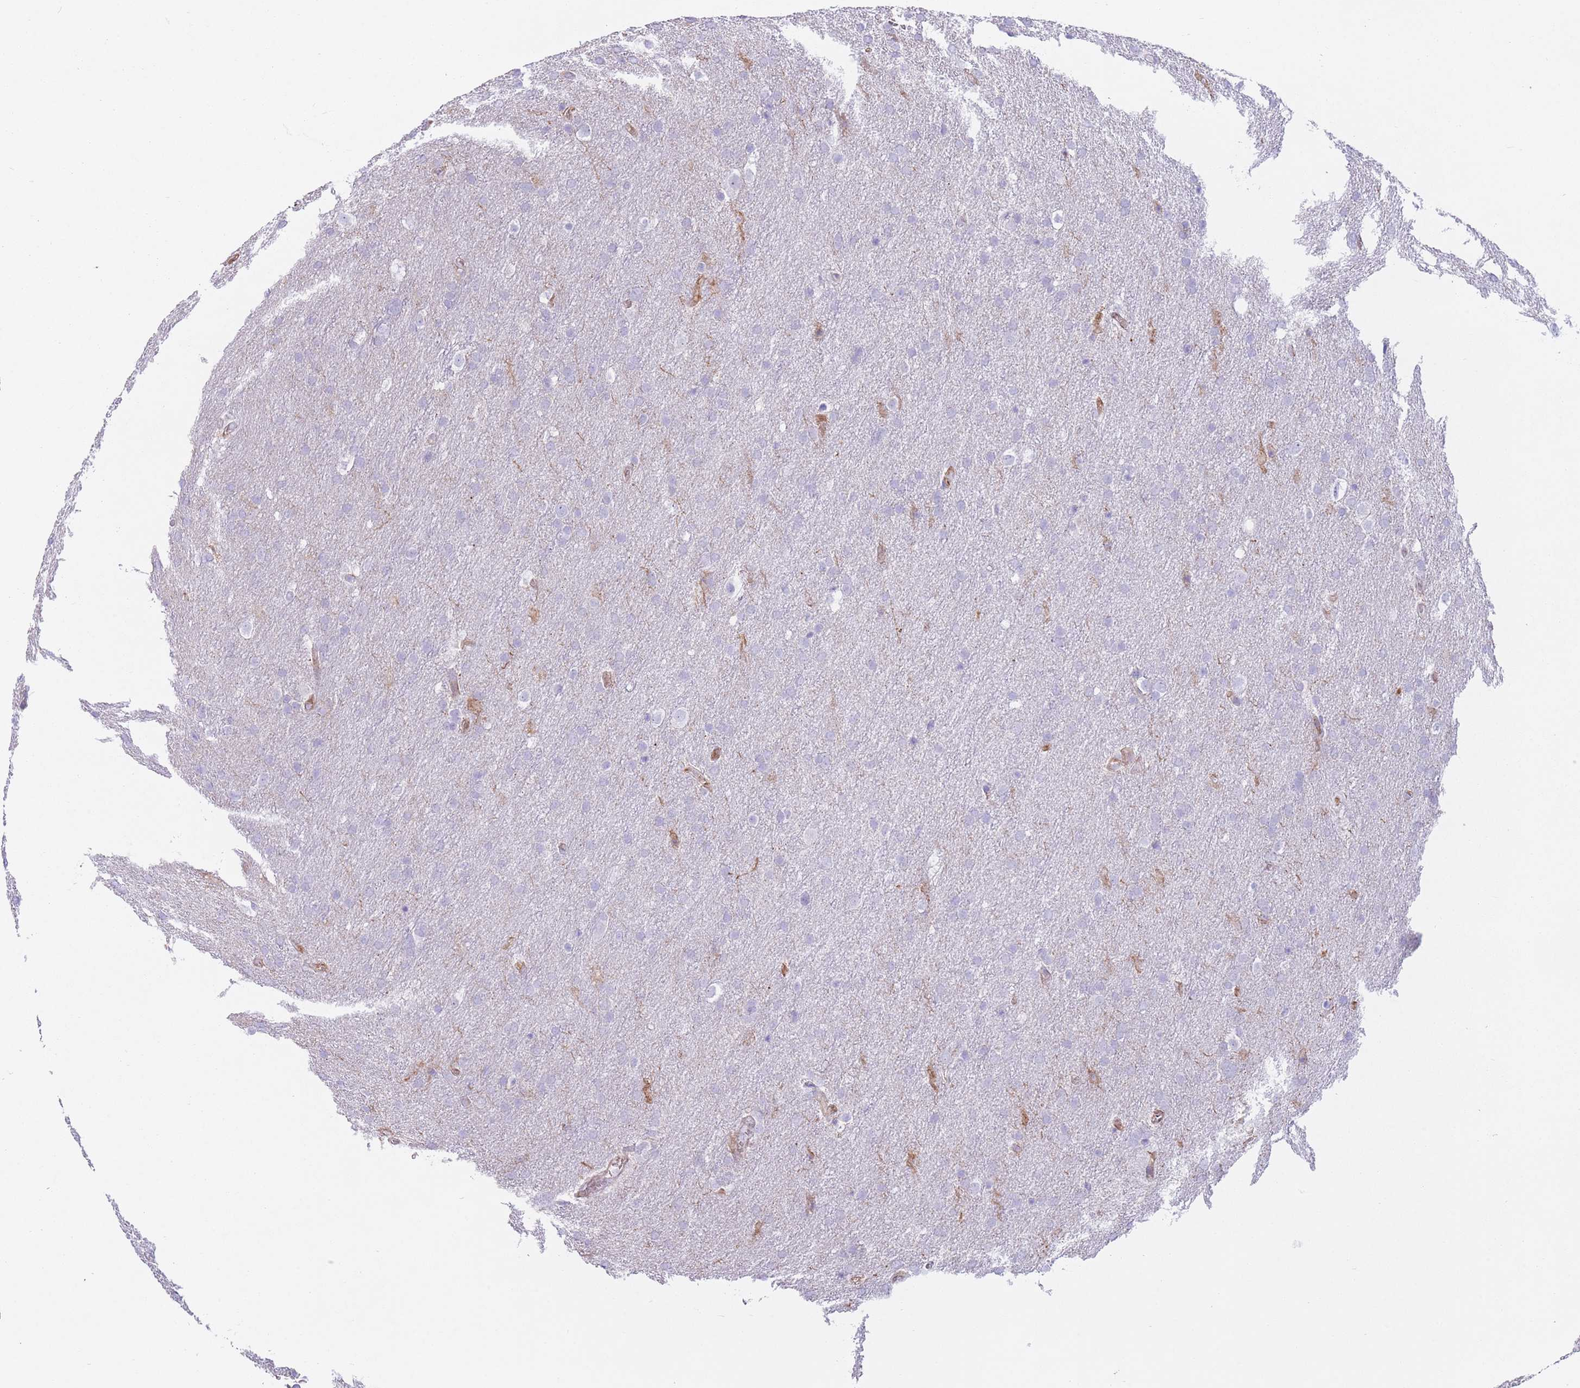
{"staining": {"intensity": "negative", "quantity": "none", "location": "none"}, "tissue": "glioma", "cell_type": "Tumor cells", "image_type": "cancer", "snomed": [{"axis": "morphology", "description": "Glioma, malignant, Low grade"}, {"axis": "topography", "description": "Brain"}], "caption": "Image shows no protein staining in tumor cells of low-grade glioma (malignant) tissue. Nuclei are stained in blue.", "gene": "PTCD1", "patient": {"sex": "female", "age": 32}}